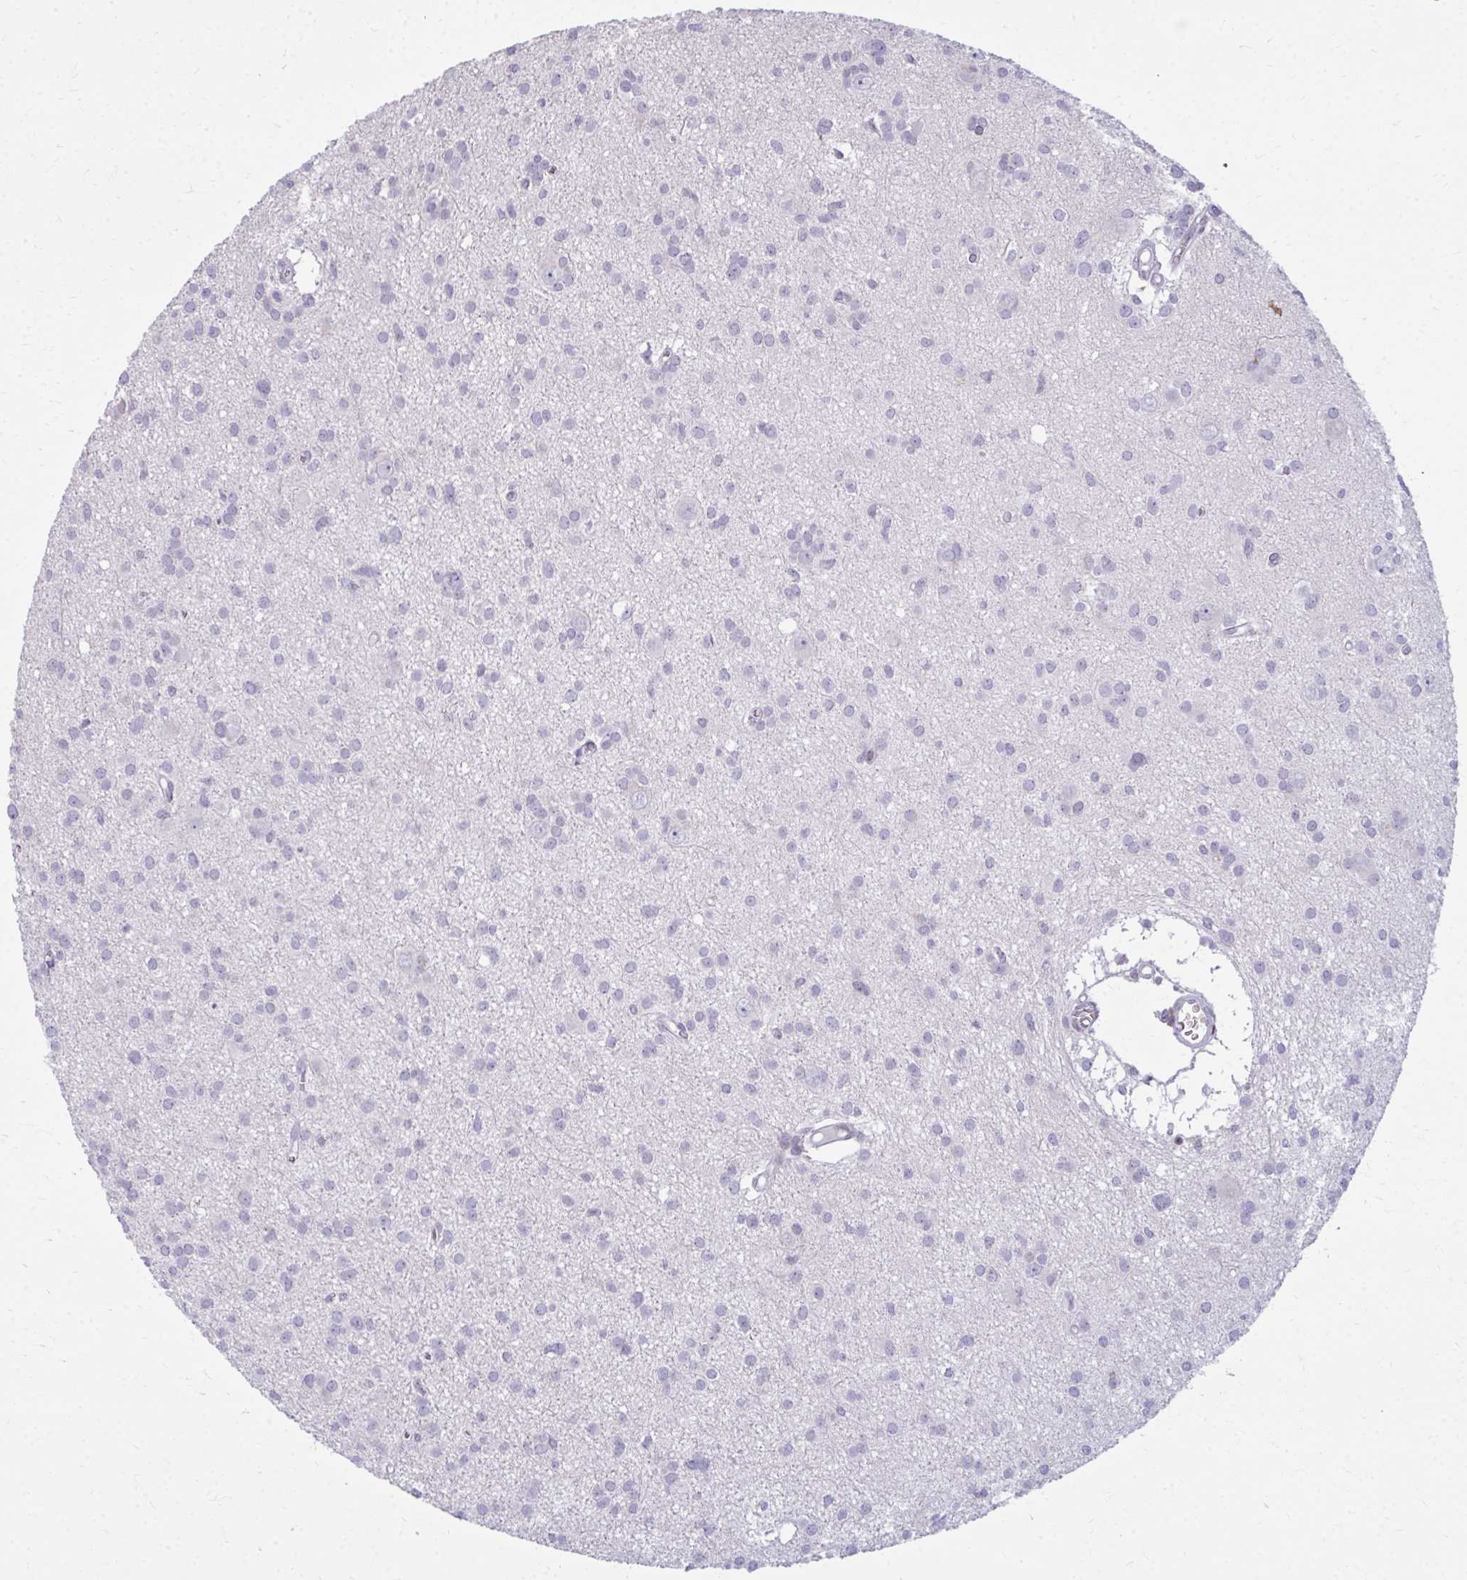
{"staining": {"intensity": "negative", "quantity": "none", "location": "none"}, "tissue": "glioma", "cell_type": "Tumor cells", "image_type": "cancer", "snomed": [{"axis": "morphology", "description": "Glioma, malignant, High grade"}, {"axis": "topography", "description": "Brain"}], "caption": "Immunohistochemistry (IHC) image of human glioma stained for a protein (brown), which displays no positivity in tumor cells.", "gene": "AP5M1", "patient": {"sex": "male", "age": 23}}